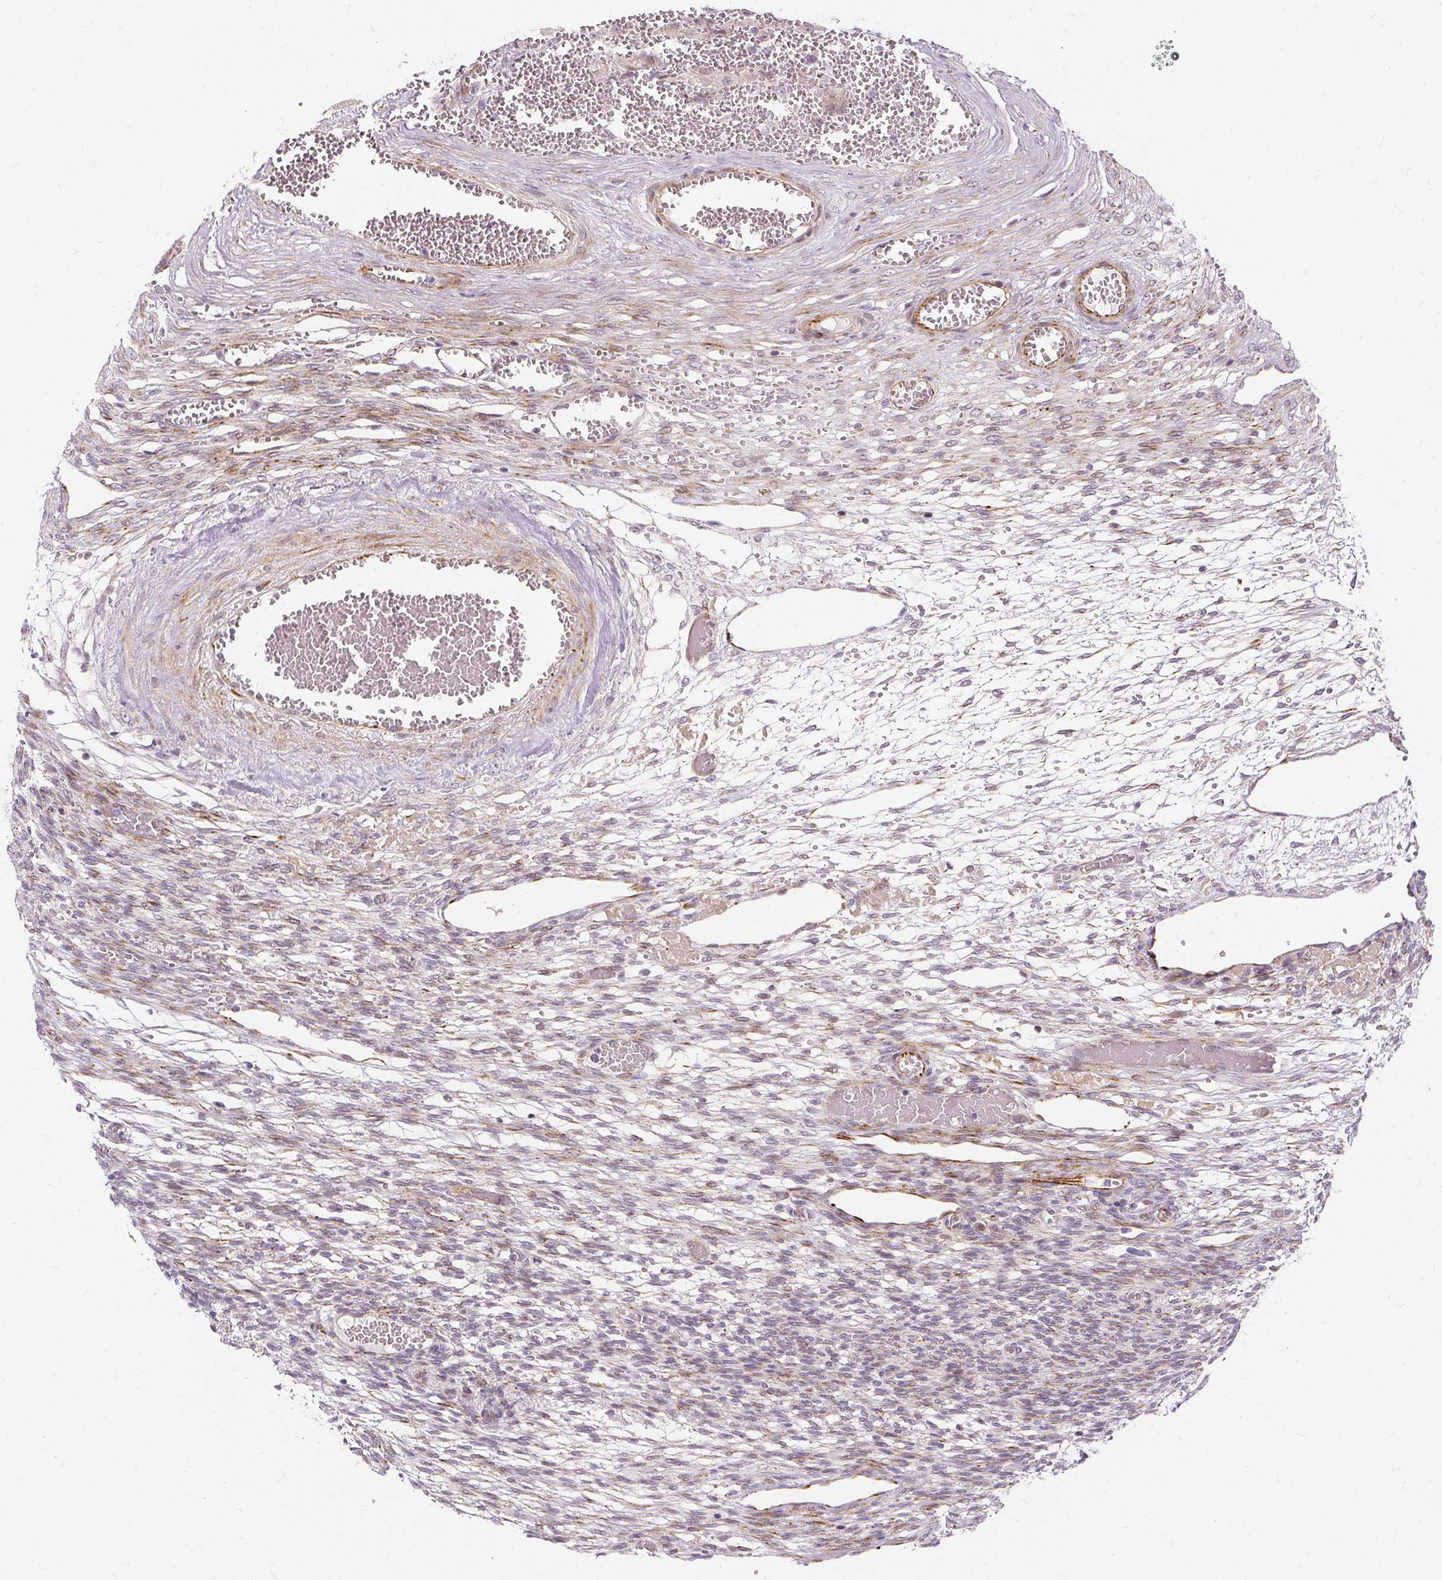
{"staining": {"intensity": "weak", "quantity": "25%-75%", "location": "cytoplasmic/membranous"}, "tissue": "ovary", "cell_type": "Follicle cells", "image_type": "normal", "snomed": [{"axis": "morphology", "description": "Normal tissue, NOS"}, {"axis": "topography", "description": "Ovary"}], "caption": "Immunohistochemistry micrograph of normal human ovary stained for a protein (brown), which reveals low levels of weak cytoplasmic/membranous positivity in about 25%-75% of follicle cells.", "gene": "MMACHC", "patient": {"sex": "female", "age": 67}}